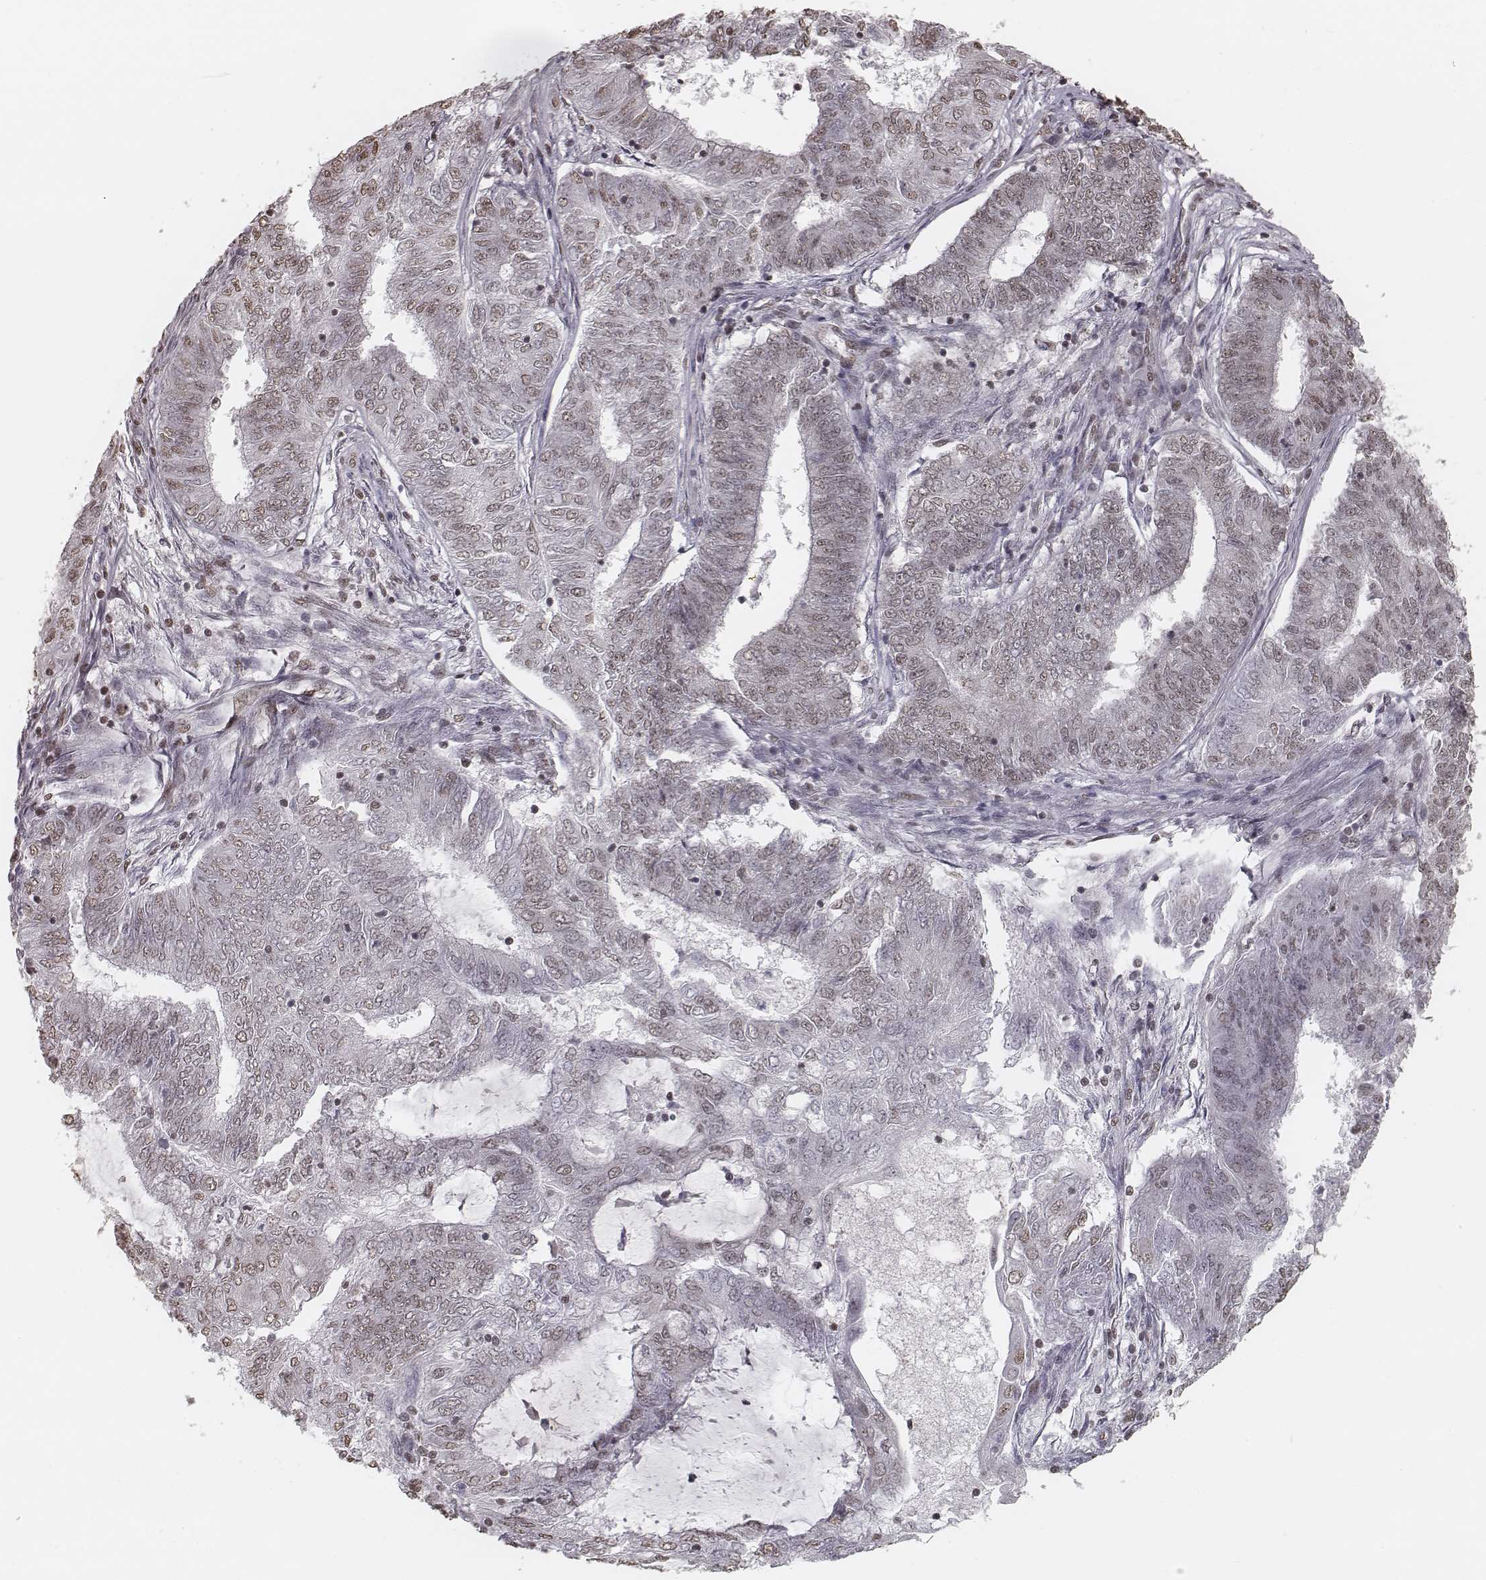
{"staining": {"intensity": "weak", "quantity": "25%-75%", "location": "nuclear"}, "tissue": "endometrial cancer", "cell_type": "Tumor cells", "image_type": "cancer", "snomed": [{"axis": "morphology", "description": "Adenocarcinoma, NOS"}, {"axis": "topography", "description": "Endometrium"}], "caption": "The histopathology image exhibits staining of endometrial adenocarcinoma, revealing weak nuclear protein staining (brown color) within tumor cells.", "gene": "HMGA2", "patient": {"sex": "female", "age": 62}}